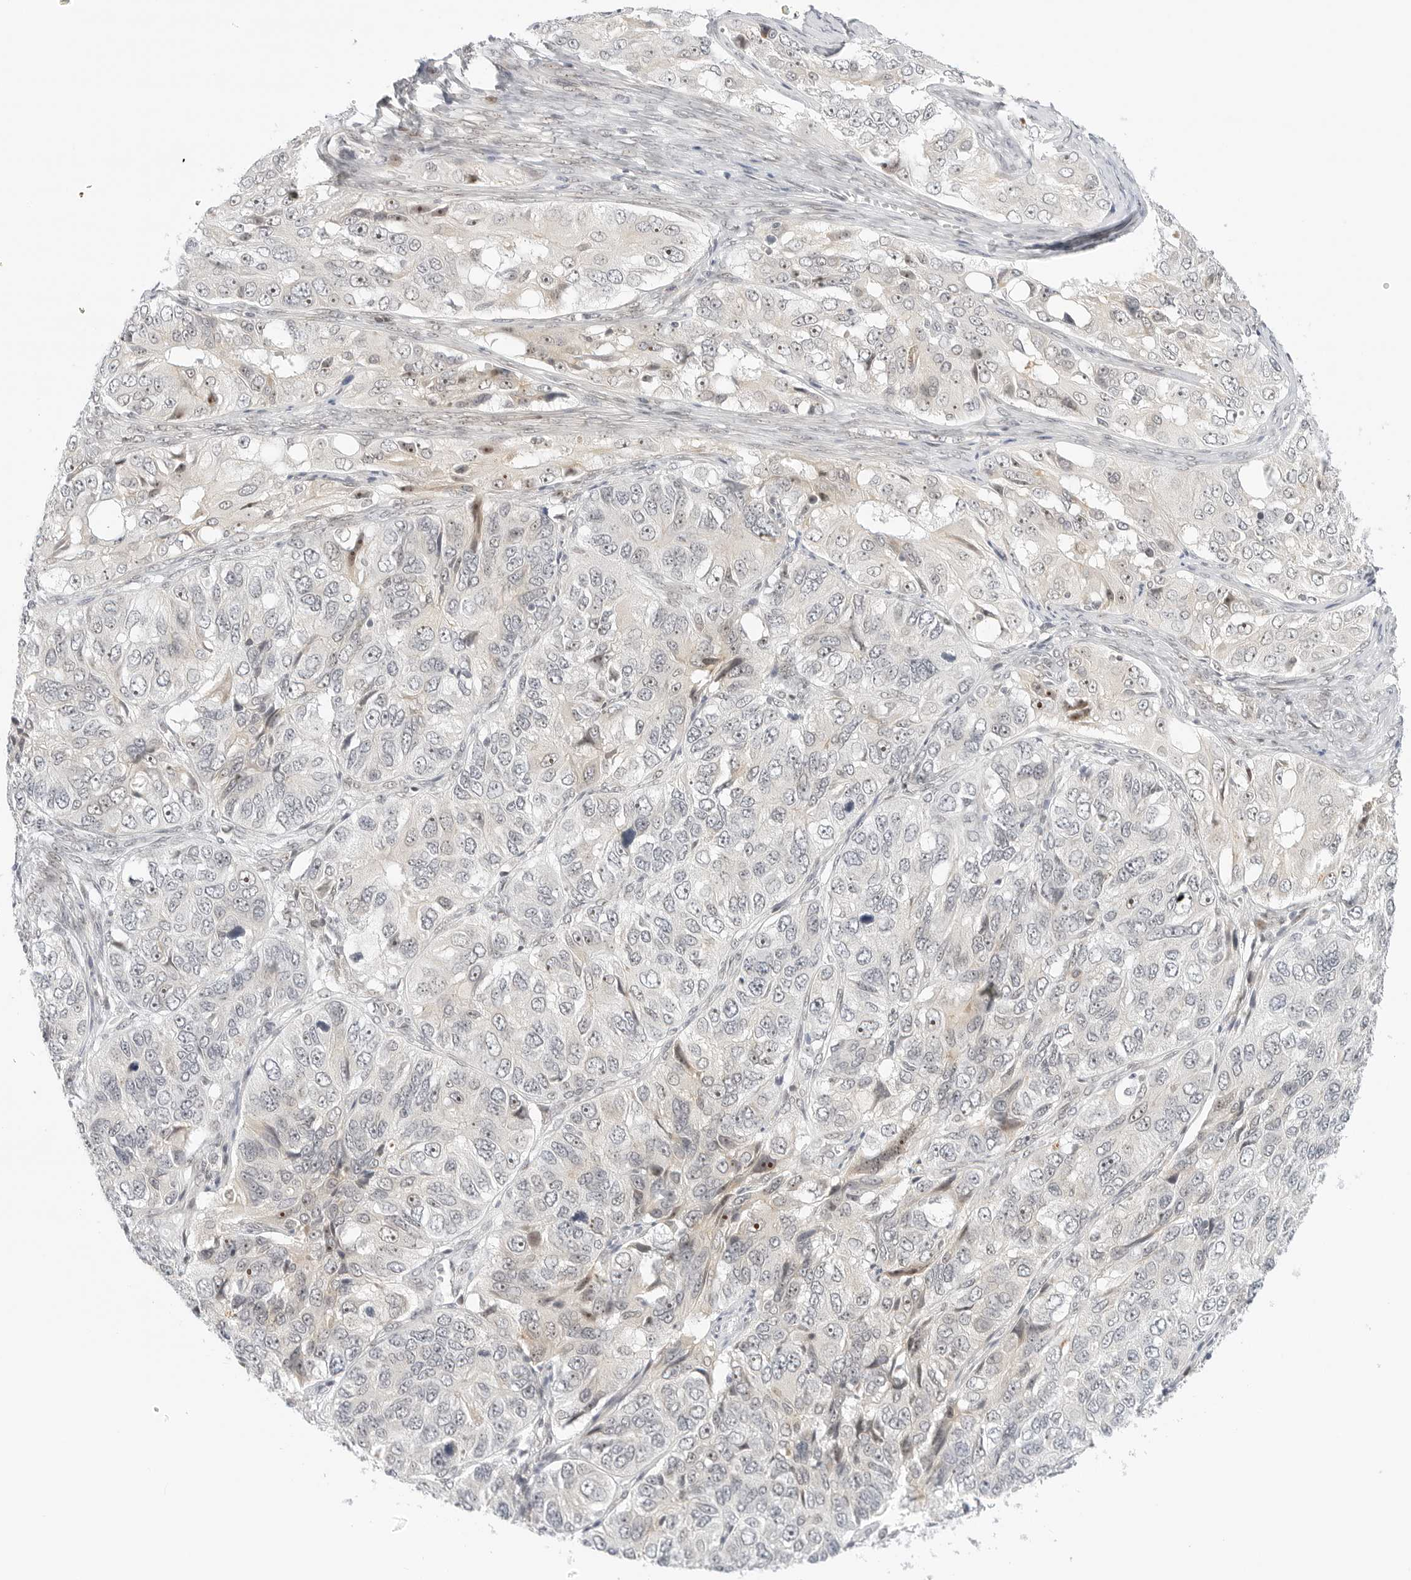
{"staining": {"intensity": "weak", "quantity": "<25%", "location": "nuclear"}, "tissue": "ovarian cancer", "cell_type": "Tumor cells", "image_type": "cancer", "snomed": [{"axis": "morphology", "description": "Carcinoma, endometroid"}, {"axis": "topography", "description": "Ovary"}], "caption": "Immunohistochemistry (IHC) of human ovarian endometroid carcinoma reveals no staining in tumor cells.", "gene": "HIPK3", "patient": {"sex": "female", "age": 51}}